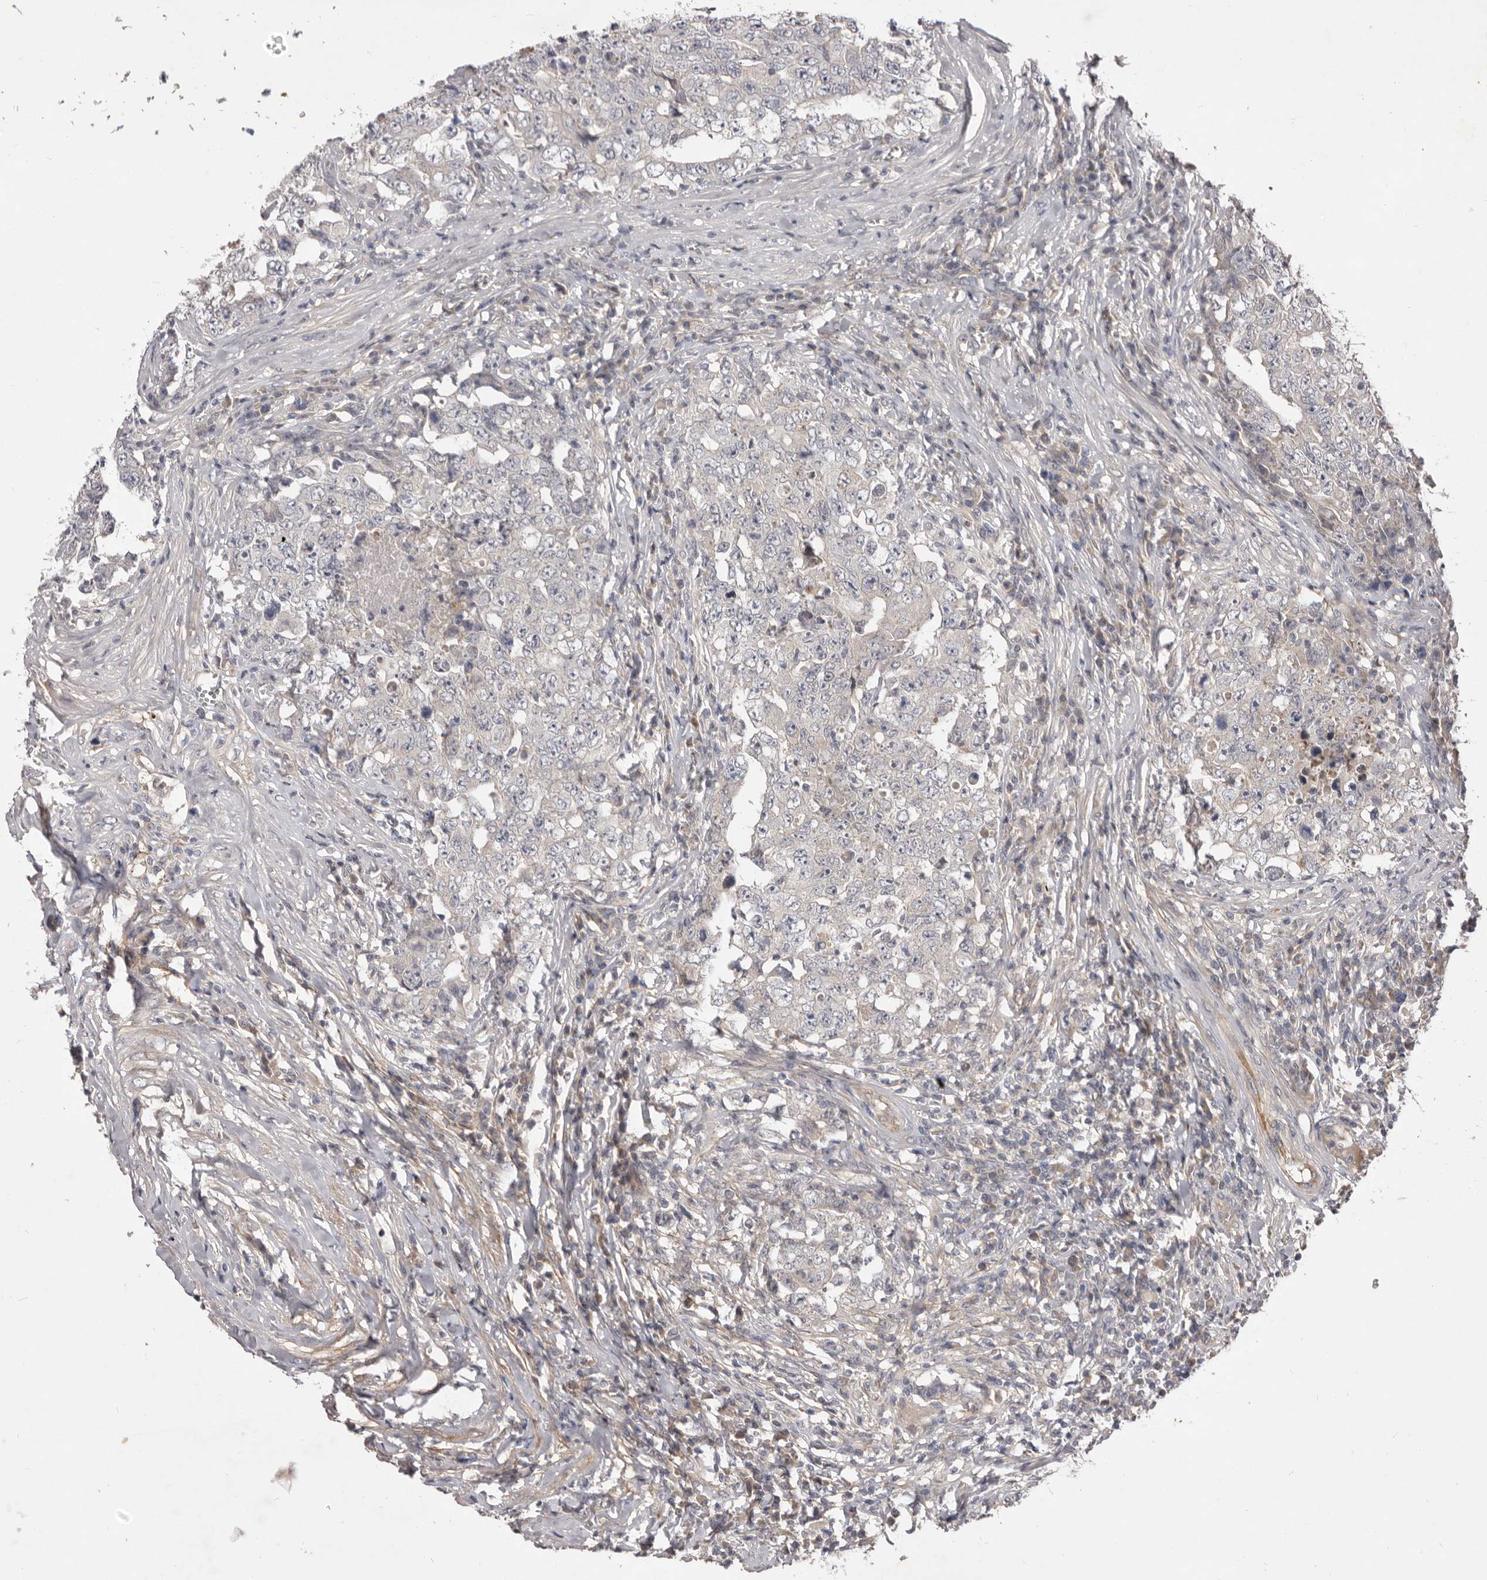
{"staining": {"intensity": "negative", "quantity": "none", "location": "none"}, "tissue": "testis cancer", "cell_type": "Tumor cells", "image_type": "cancer", "snomed": [{"axis": "morphology", "description": "Carcinoma, Embryonal, NOS"}, {"axis": "topography", "description": "Testis"}], "caption": "High magnification brightfield microscopy of embryonal carcinoma (testis) stained with DAB (brown) and counterstained with hematoxylin (blue): tumor cells show no significant expression. (DAB (3,3'-diaminobenzidine) IHC visualized using brightfield microscopy, high magnification).", "gene": "HBS1L", "patient": {"sex": "male", "age": 26}}